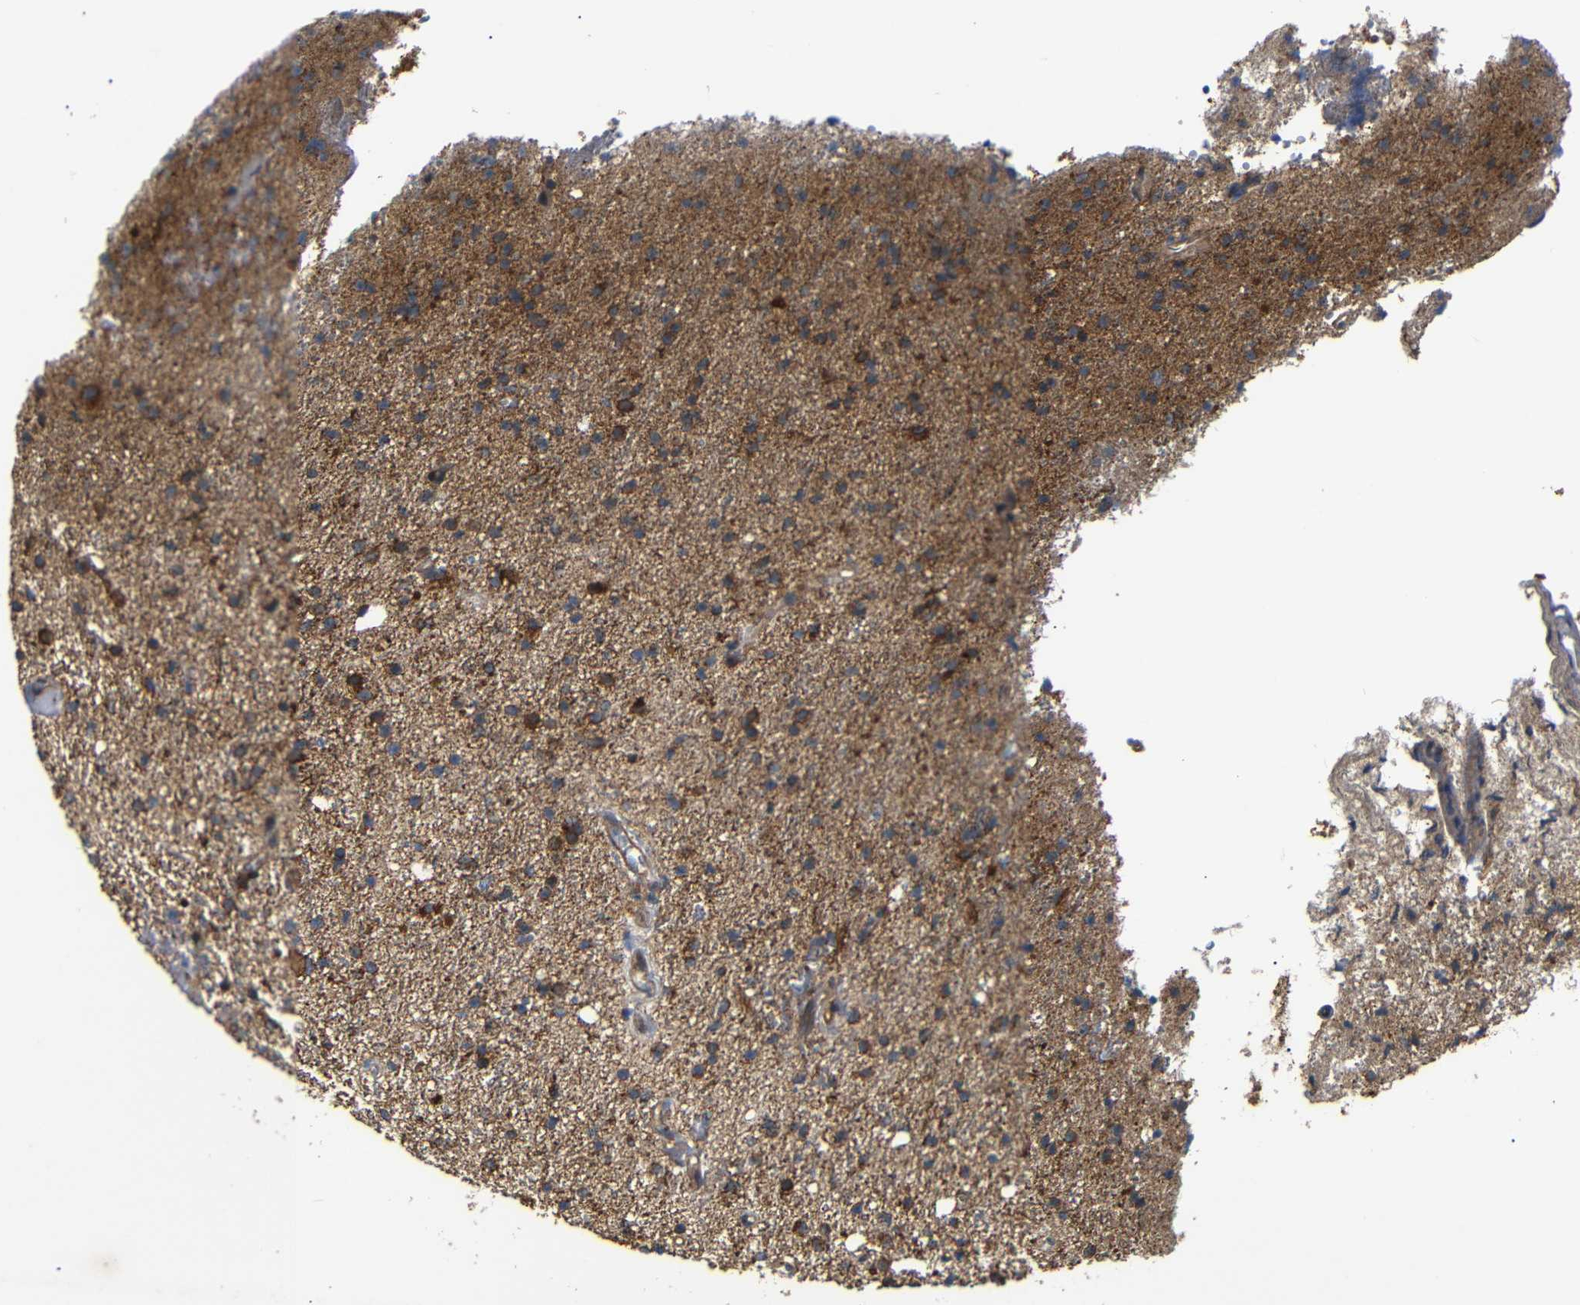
{"staining": {"intensity": "strong", "quantity": ">75%", "location": "cytoplasmic/membranous"}, "tissue": "glioma", "cell_type": "Tumor cells", "image_type": "cancer", "snomed": [{"axis": "morphology", "description": "Glioma, malignant, High grade"}, {"axis": "topography", "description": "Brain"}], "caption": "High-power microscopy captured an immunohistochemistry (IHC) histopathology image of high-grade glioma (malignant), revealing strong cytoplasmic/membranous positivity in approximately >75% of tumor cells.", "gene": "KANK4", "patient": {"sex": "male", "age": 47}}